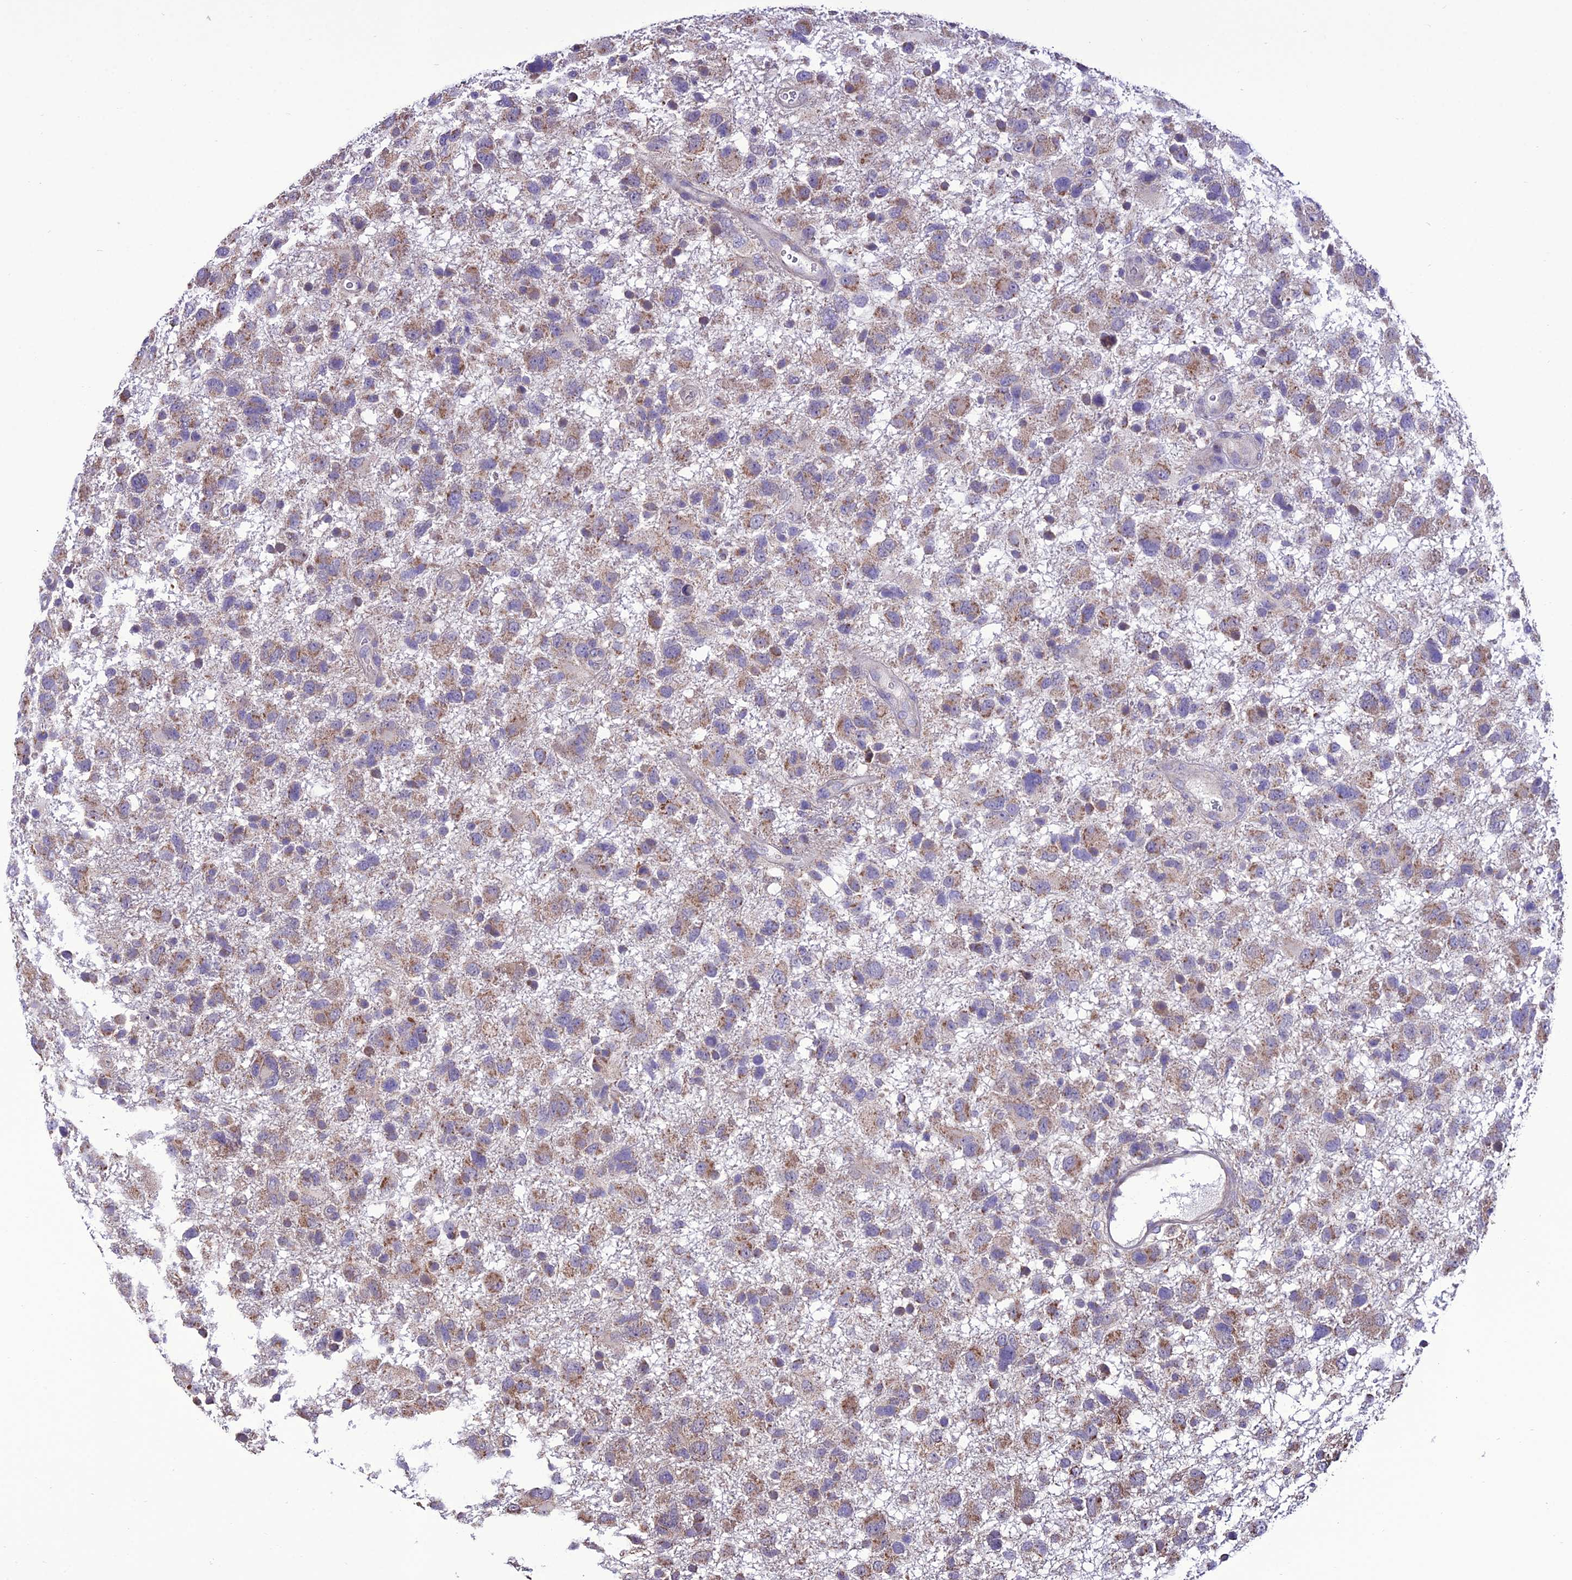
{"staining": {"intensity": "moderate", "quantity": "25%-75%", "location": "cytoplasmic/membranous"}, "tissue": "glioma", "cell_type": "Tumor cells", "image_type": "cancer", "snomed": [{"axis": "morphology", "description": "Glioma, malignant, High grade"}, {"axis": "topography", "description": "Brain"}], "caption": "This is a micrograph of immunohistochemistry staining of high-grade glioma (malignant), which shows moderate expression in the cytoplasmic/membranous of tumor cells.", "gene": "HOGA1", "patient": {"sex": "male", "age": 61}}